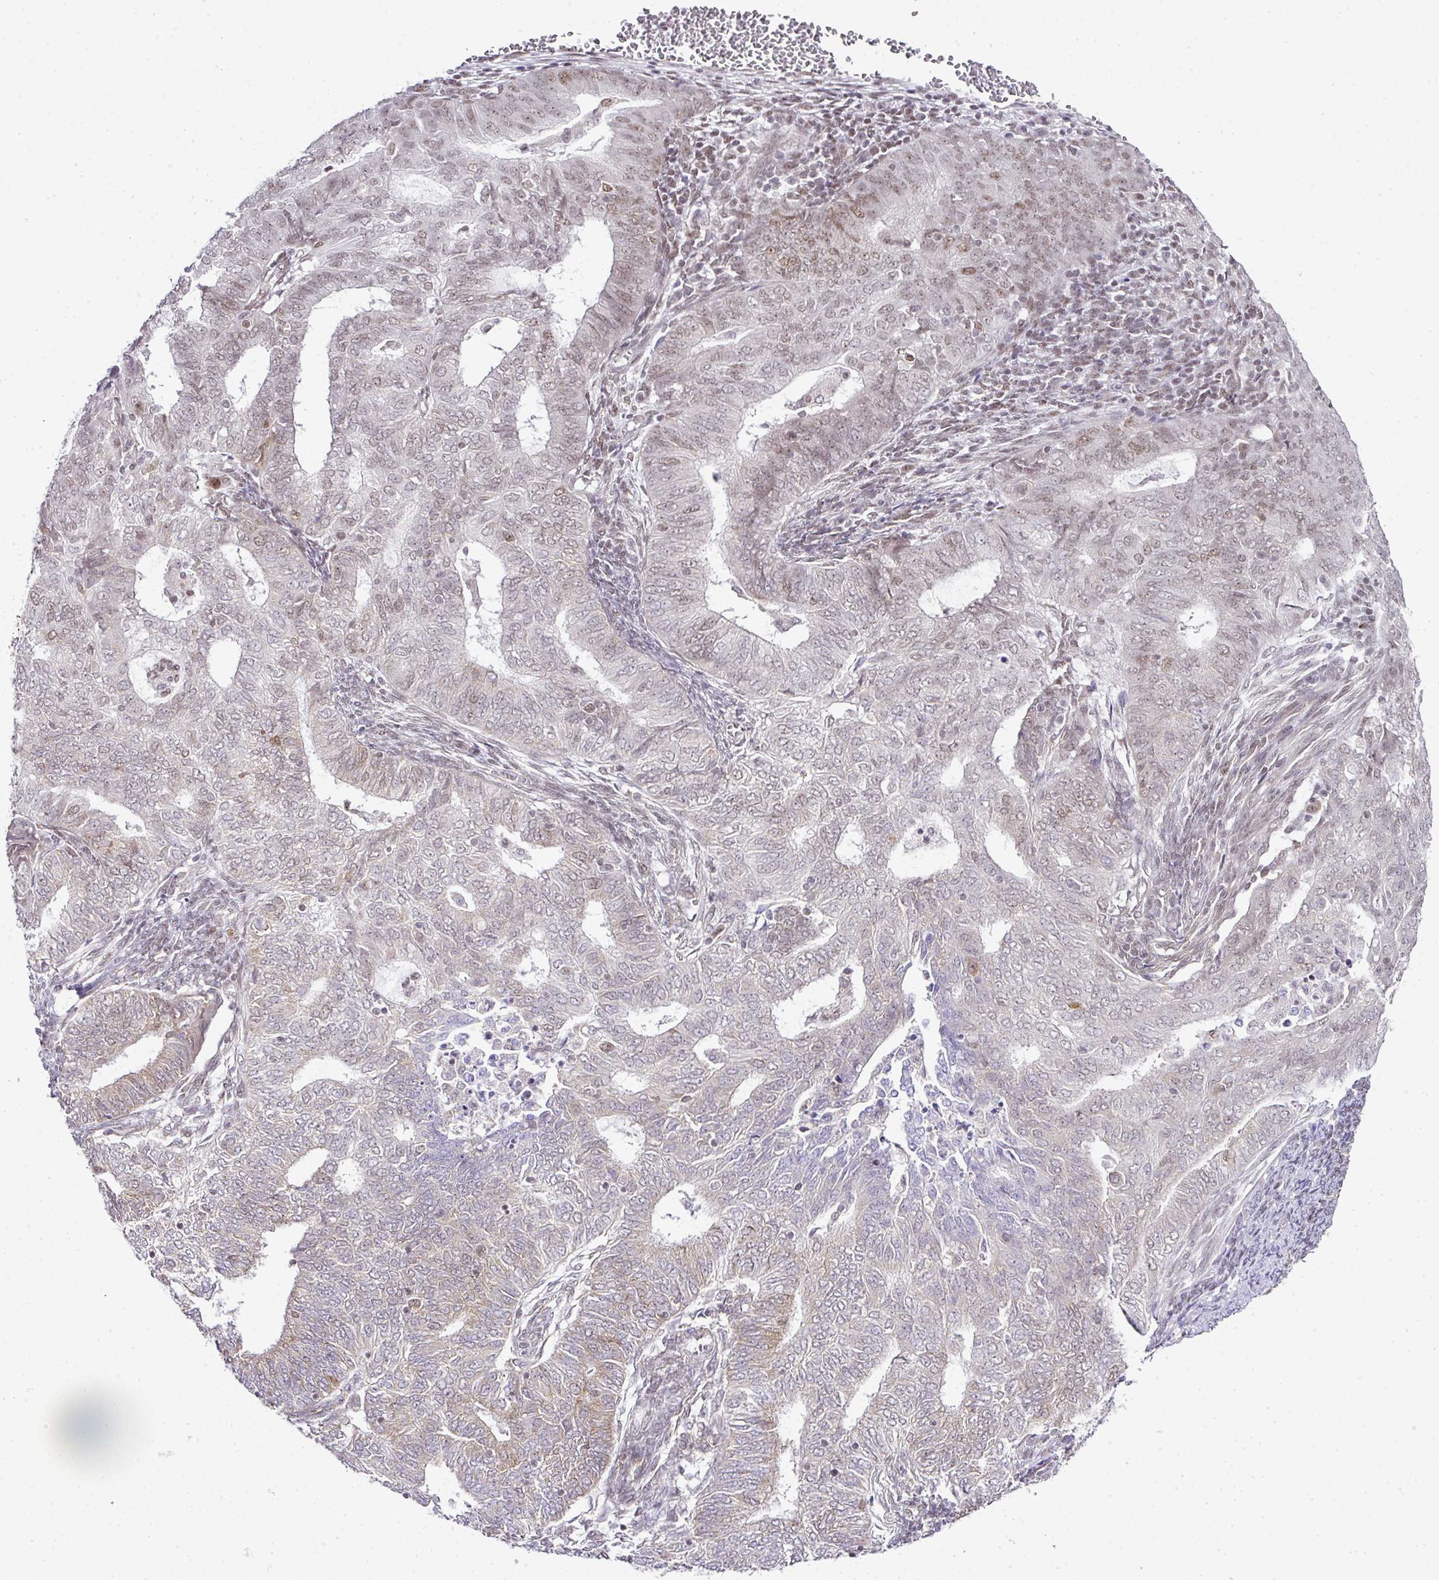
{"staining": {"intensity": "weak", "quantity": "25%-75%", "location": "cytoplasmic/membranous,nuclear"}, "tissue": "endometrial cancer", "cell_type": "Tumor cells", "image_type": "cancer", "snomed": [{"axis": "morphology", "description": "Adenocarcinoma, NOS"}, {"axis": "topography", "description": "Endometrium"}], "caption": "Immunohistochemical staining of adenocarcinoma (endometrial) reveals low levels of weak cytoplasmic/membranous and nuclear protein staining in about 25%-75% of tumor cells.", "gene": "FAM32A", "patient": {"sex": "female", "age": 62}}